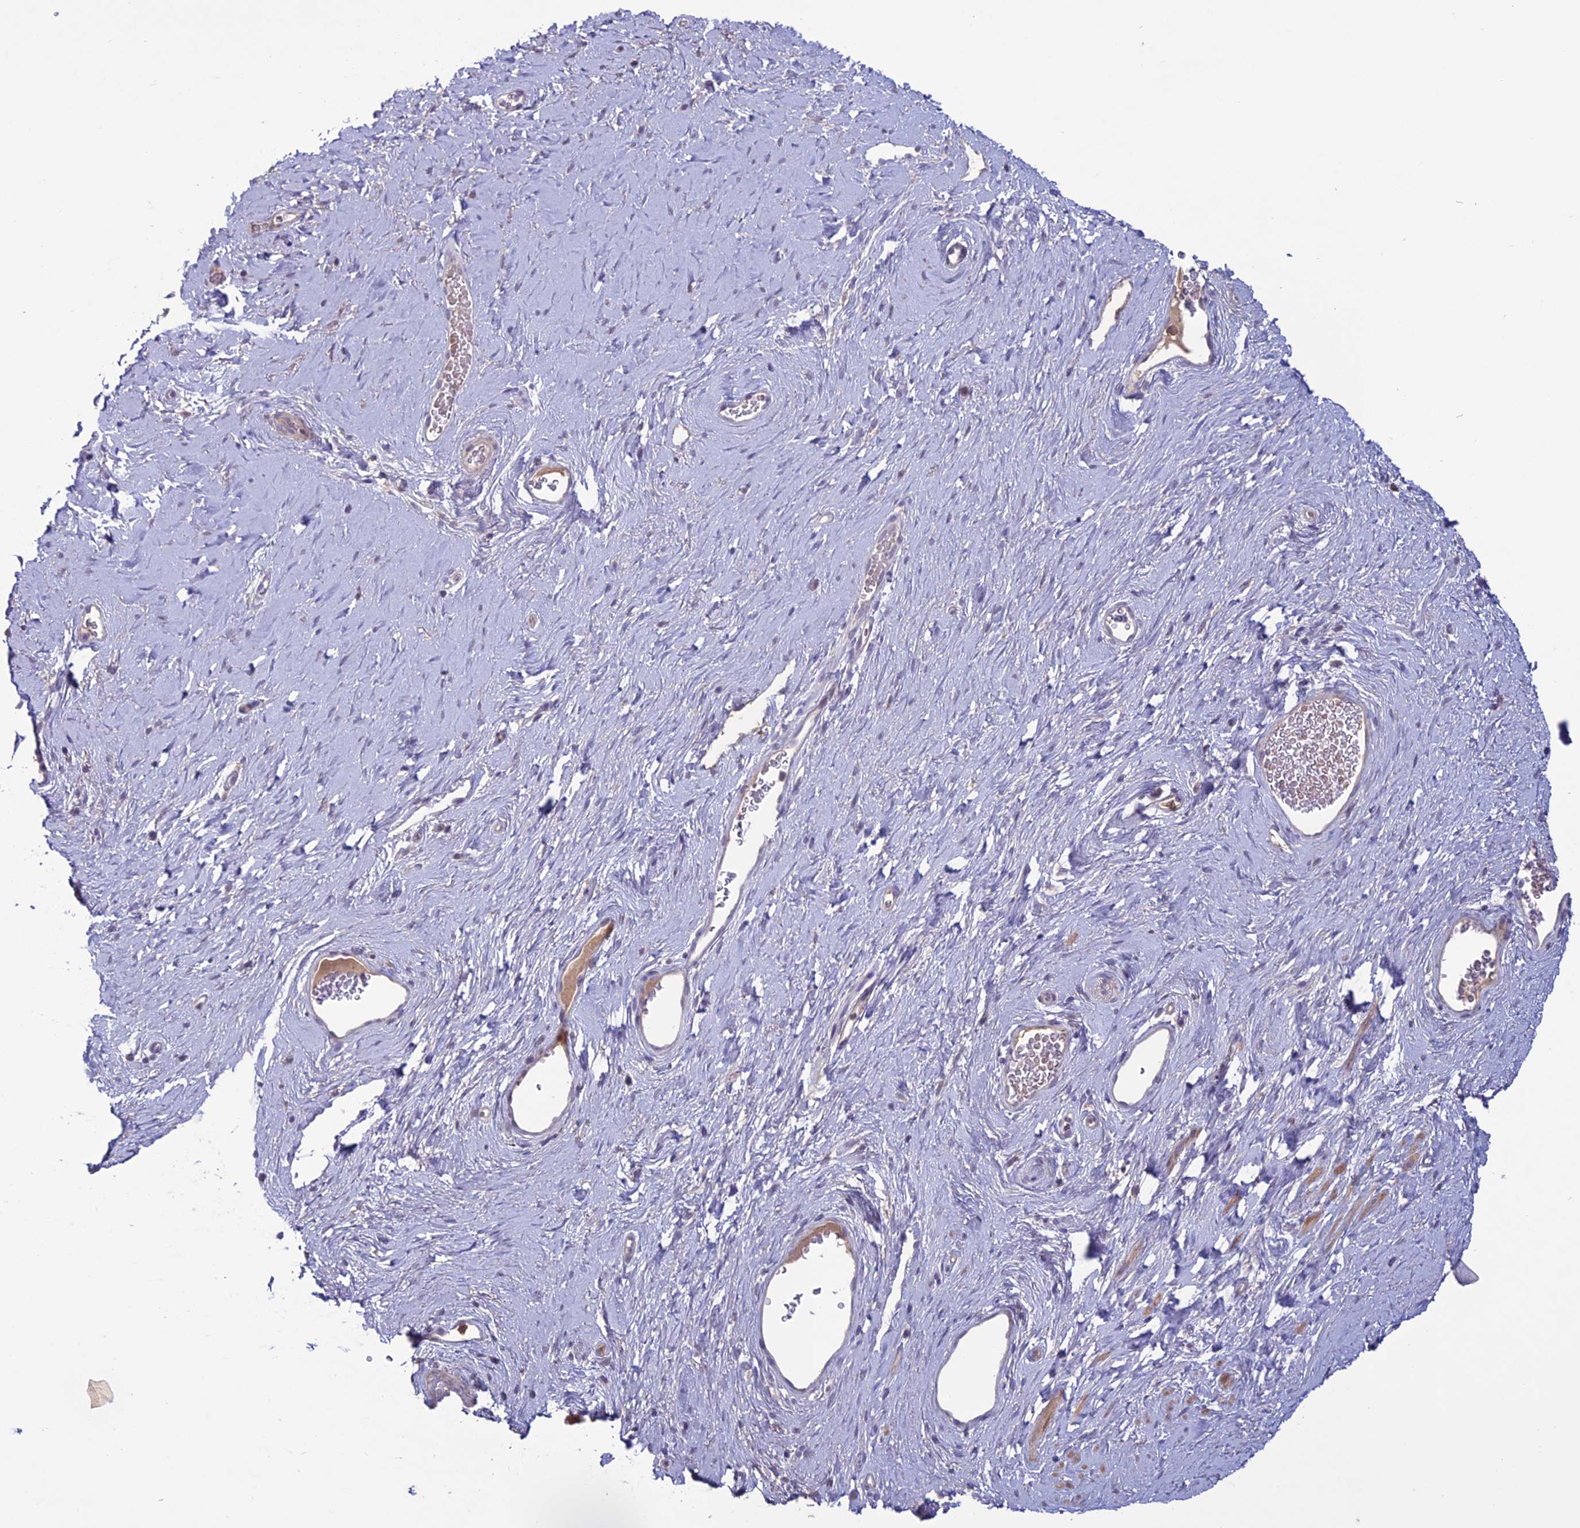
{"staining": {"intensity": "negative", "quantity": "none", "location": "none"}, "tissue": "adipose tissue", "cell_type": "Adipocytes", "image_type": "normal", "snomed": [{"axis": "morphology", "description": "Normal tissue, NOS"}, {"axis": "morphology", "description": "Adenocarcinoma, NOS"}, {"axis": "topography", "description": "Rectum"}, {"axis": "topography", "description": "Vagina"}, {"axis": "topography", "description": "Peripheral nerve tissue"}], "caption": "Adipose tissue stained for a protein using immunohistochemistry exhibits no positivity adipocytes.", "gene": "C2orf76", "patient": {"sex": "female", "age": 71}}